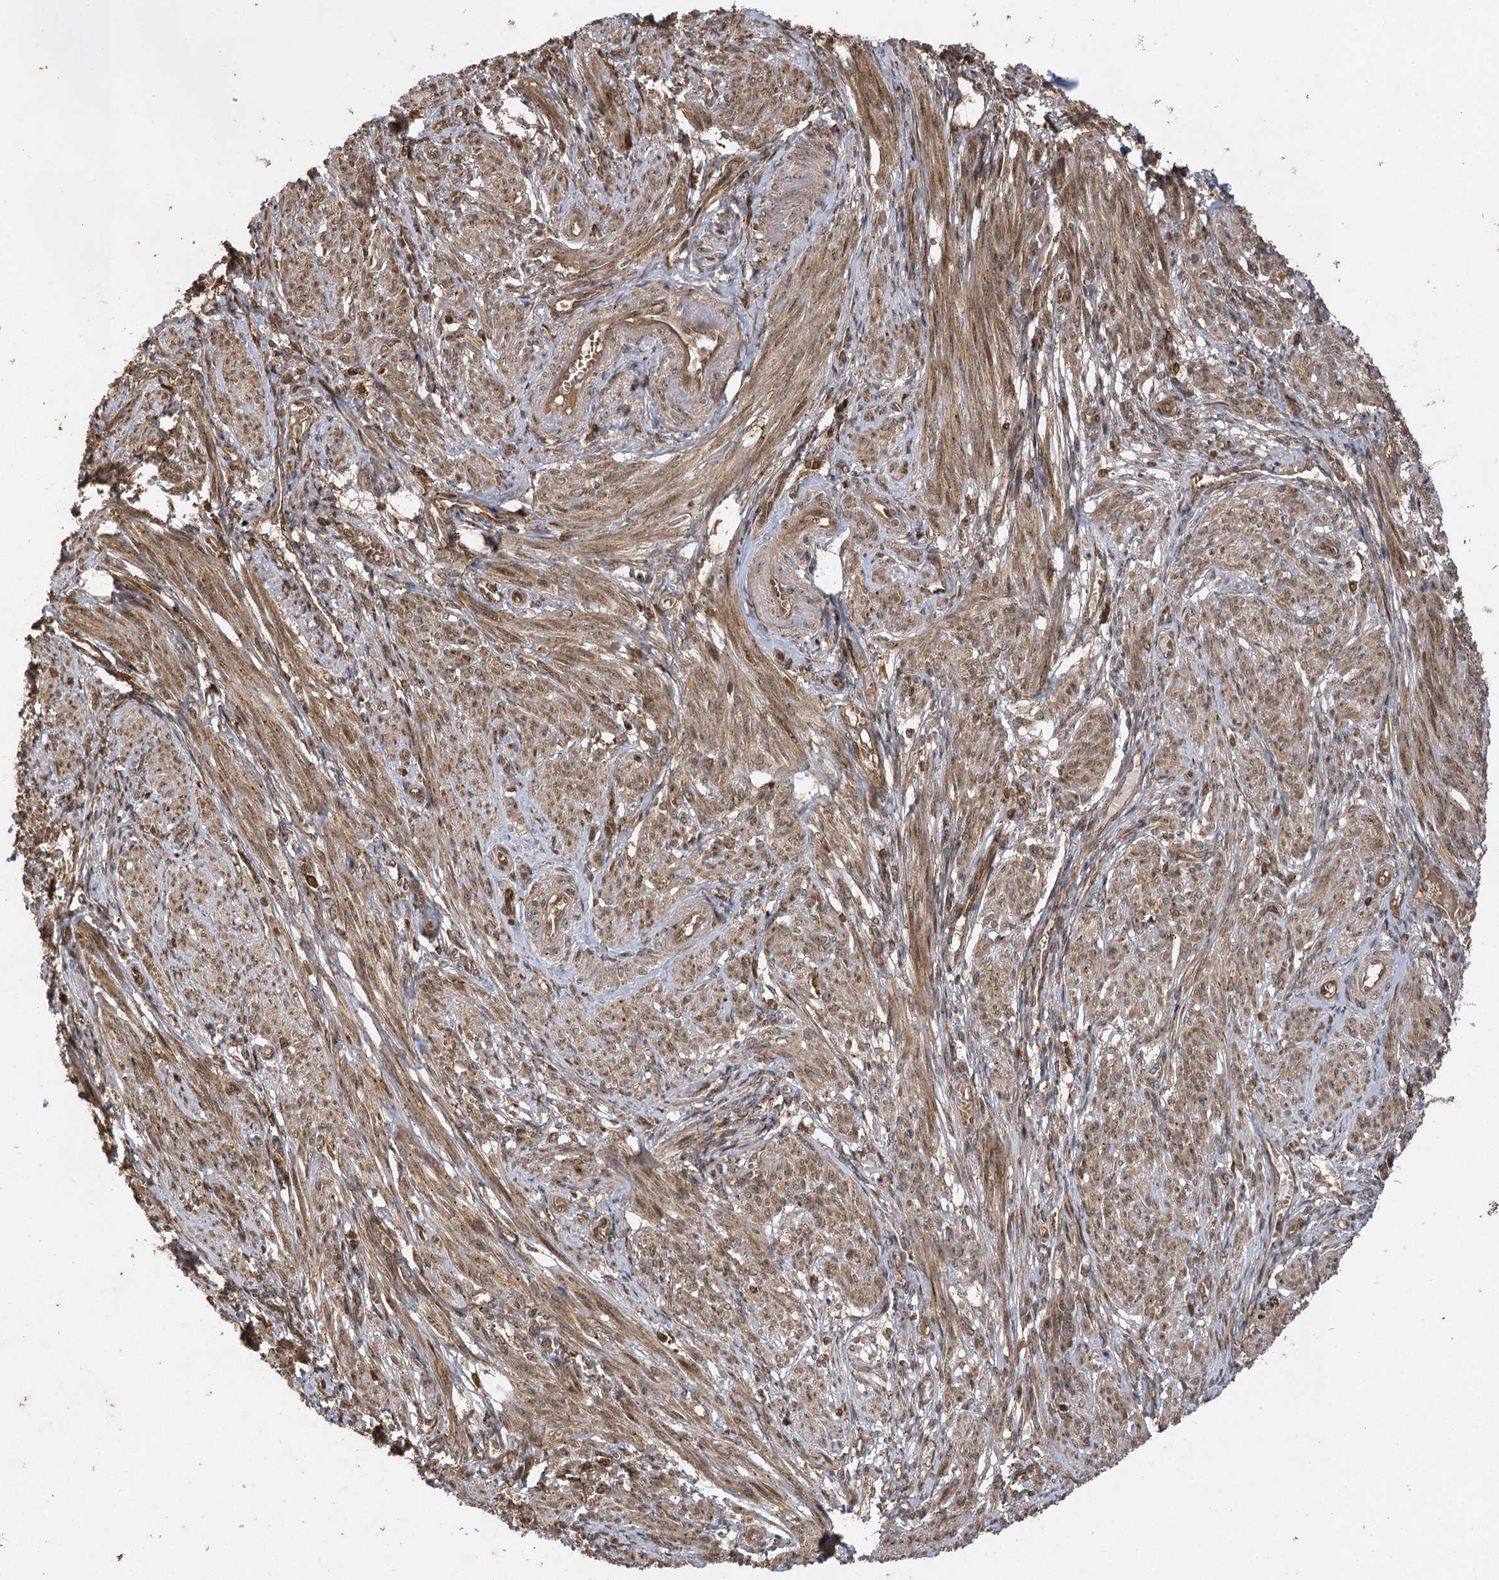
{"staining": {"intensity": "moderate", "quantity": "25%-75%", "location": "cytoplasmic/membranous,nuclear"}, "tissue": "smooth muscle", "cell_type": "Smooth muscle cells", "image_type": "normal", "snomed": [{"axis": "morphology", "description": "Normal tissue, NOS"}, {"axis": "topography", "description": "Smooth muscle"}], "caption": "Protein staining of benign smooth muscle reveals moderate cytoplasmic/membranous,nuclear staining in approximately 25%-75% of smooth muscle cells. The protein of interest is shown in brown color, while the nuclei are stained blue.", "gene": "IL11RA", "patient": {"sex": "female", "age": 39}}